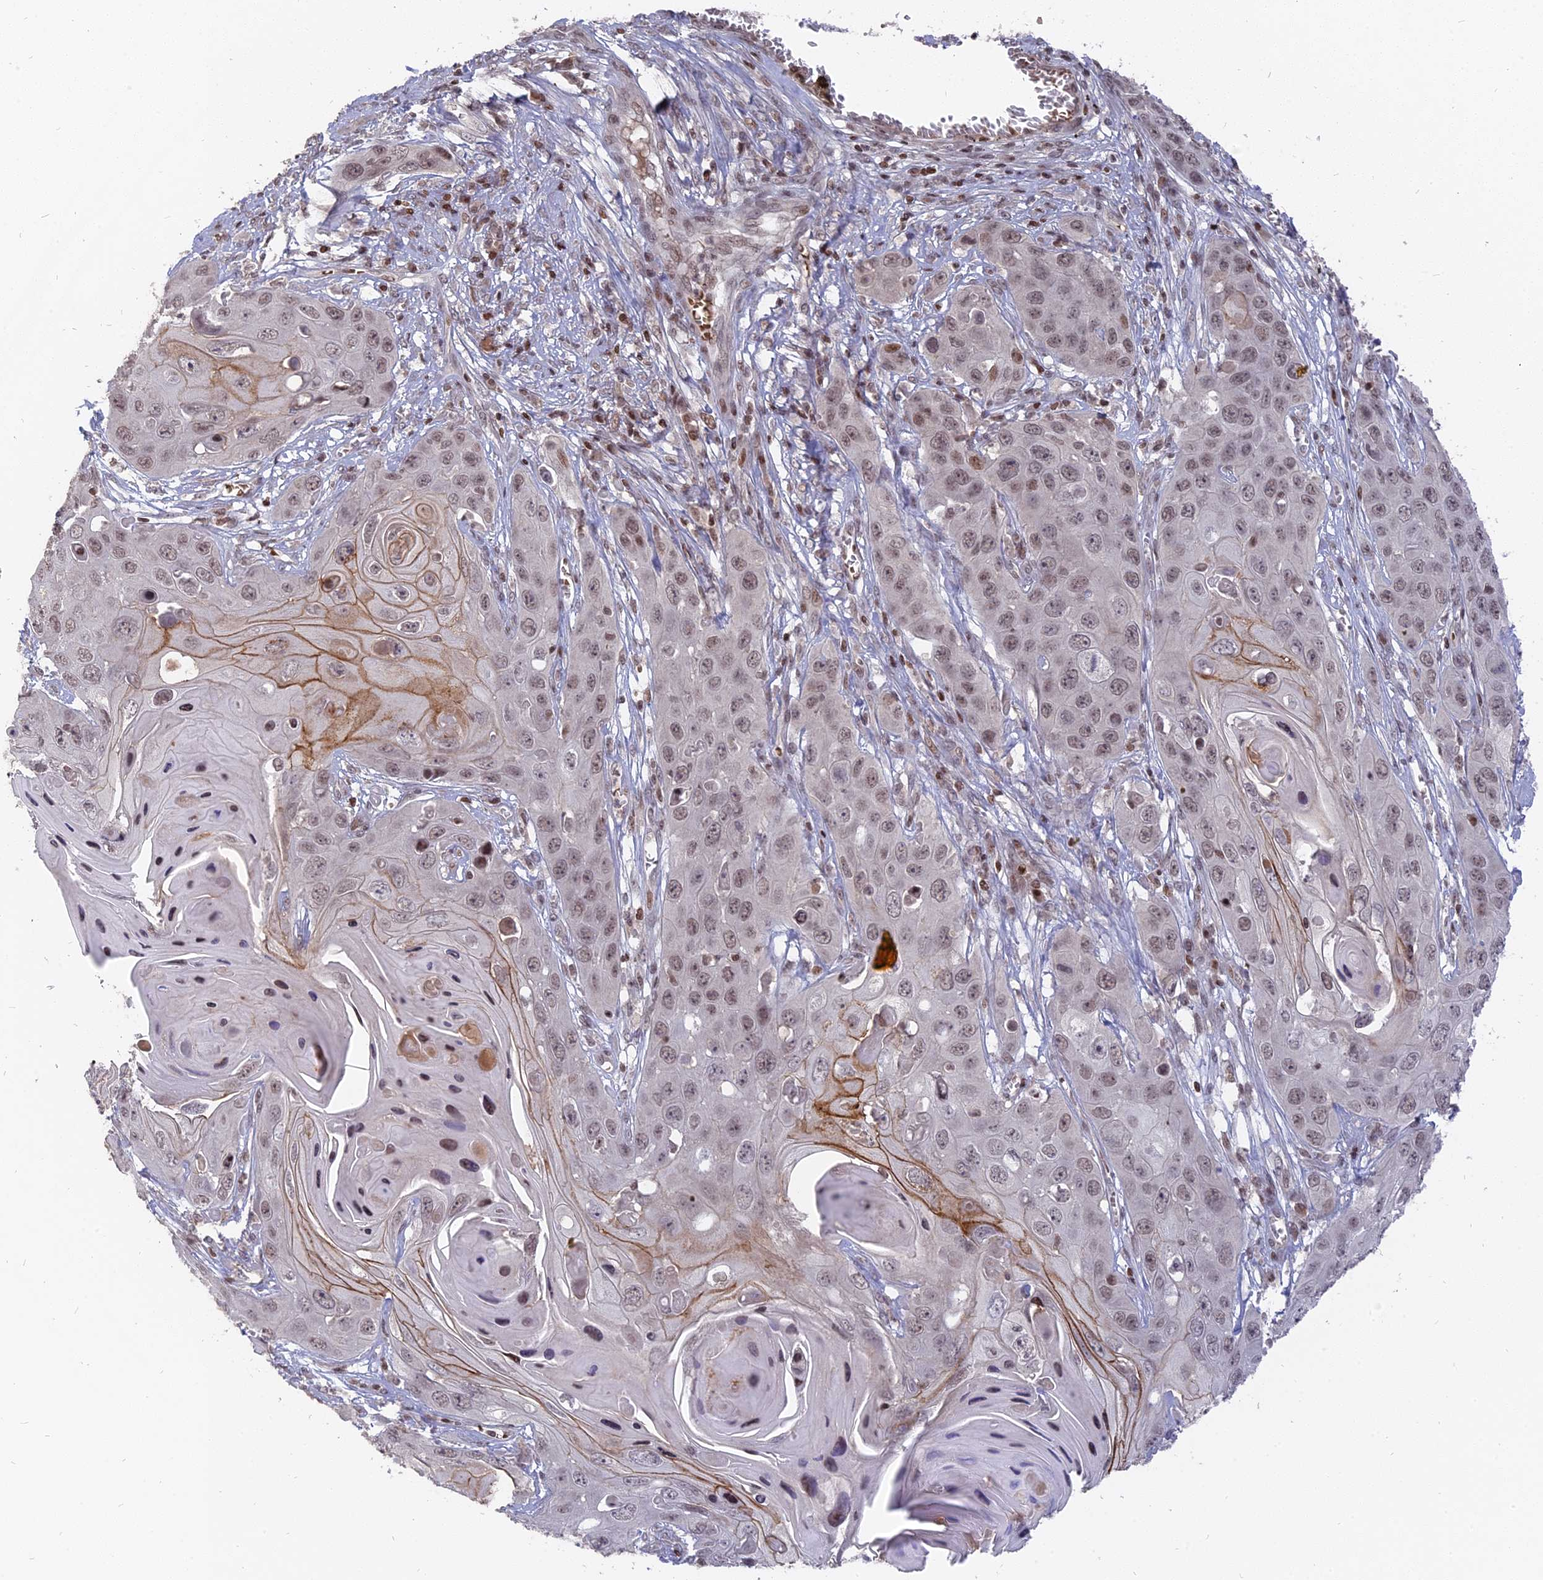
{"staining": {"intensity": "moderate", "quantity": "<25%", "location": "cytoplasmic/membranous,nuclear"}, "tissue": "skin cancer", "cell_type": "Tumor cells", "image_type": "cancer", "snomed": [{"axis": "morphology", "description": "Squamous cell carcinoma, NOS"}, {"axis": "topography", "description": "Skin"}], "caption": "Protein expression analysis of squamous cell carcinoma (skin) displays moderate cytoplasmic/membranous and nuclear positivity in approximately <25% of tumor cells. The protein is stained brown, and the nuclei are stained in blue (DAB IHC with brightfield microscopy, high magnification).", "gene": "NR1H3", "patient": {"sex": "male", "age": 55}}